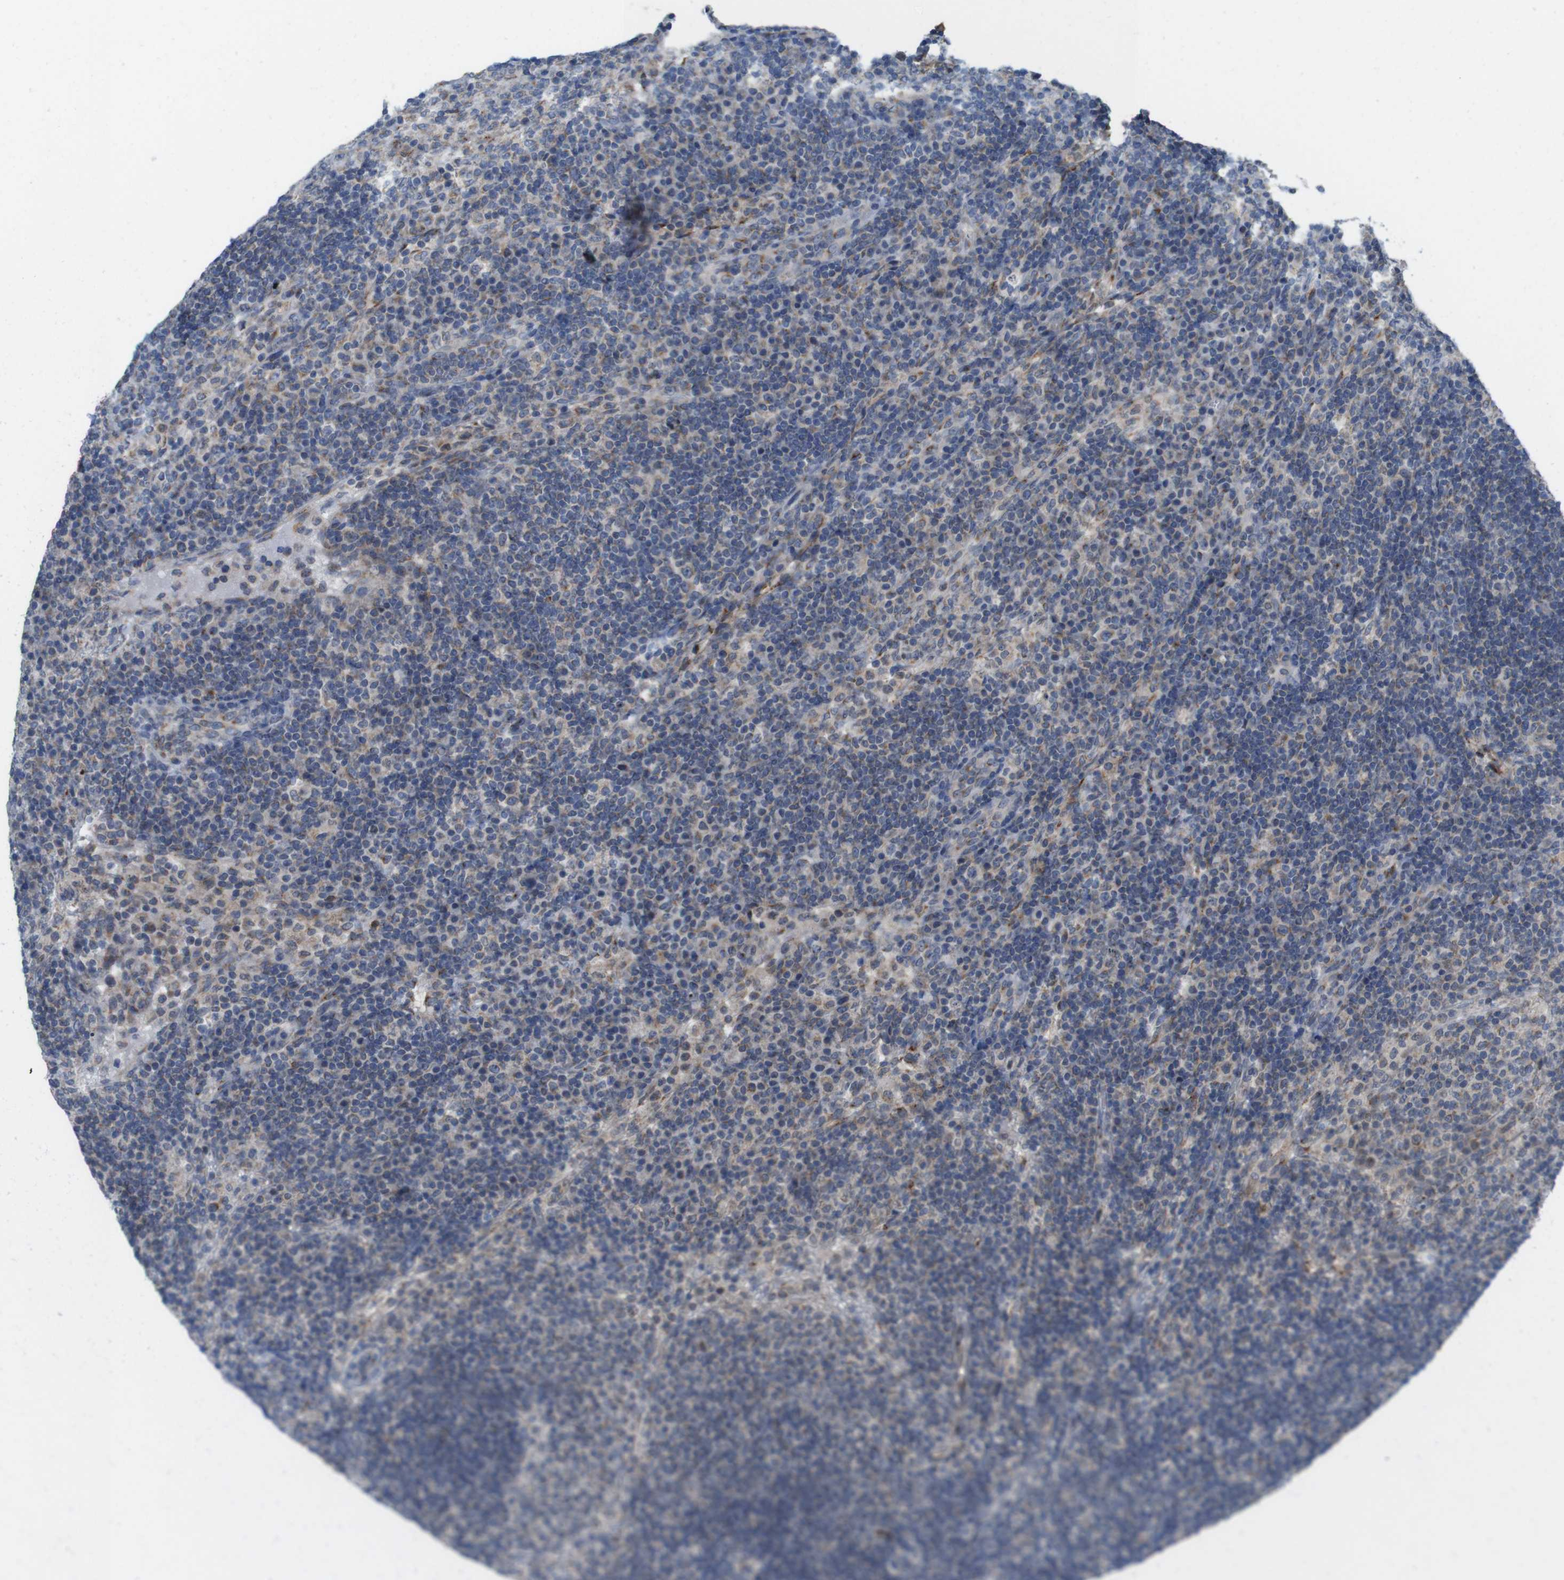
{"staining": {"intensity": "moderate", "quantity": "25%-75%", "location": "cytoplasmic/membranous"}, "tissue": "lymph node", "cell_type": "Germinal center cells", "image_type": "normal", "snomed": [{"axis": "morphology", "description": "Normal tissue, NOS"}, {"axis": "topography", "description": "Lymph node"}], "caption": "Protein expression by IHC demonstrates moderate cytoplasmic/membranous expression in about 25%-75% of germinal center cells in unremarkable lymph node.", "gene": "EFCAB14", "patient": {"sex": "female", "age": 53}}